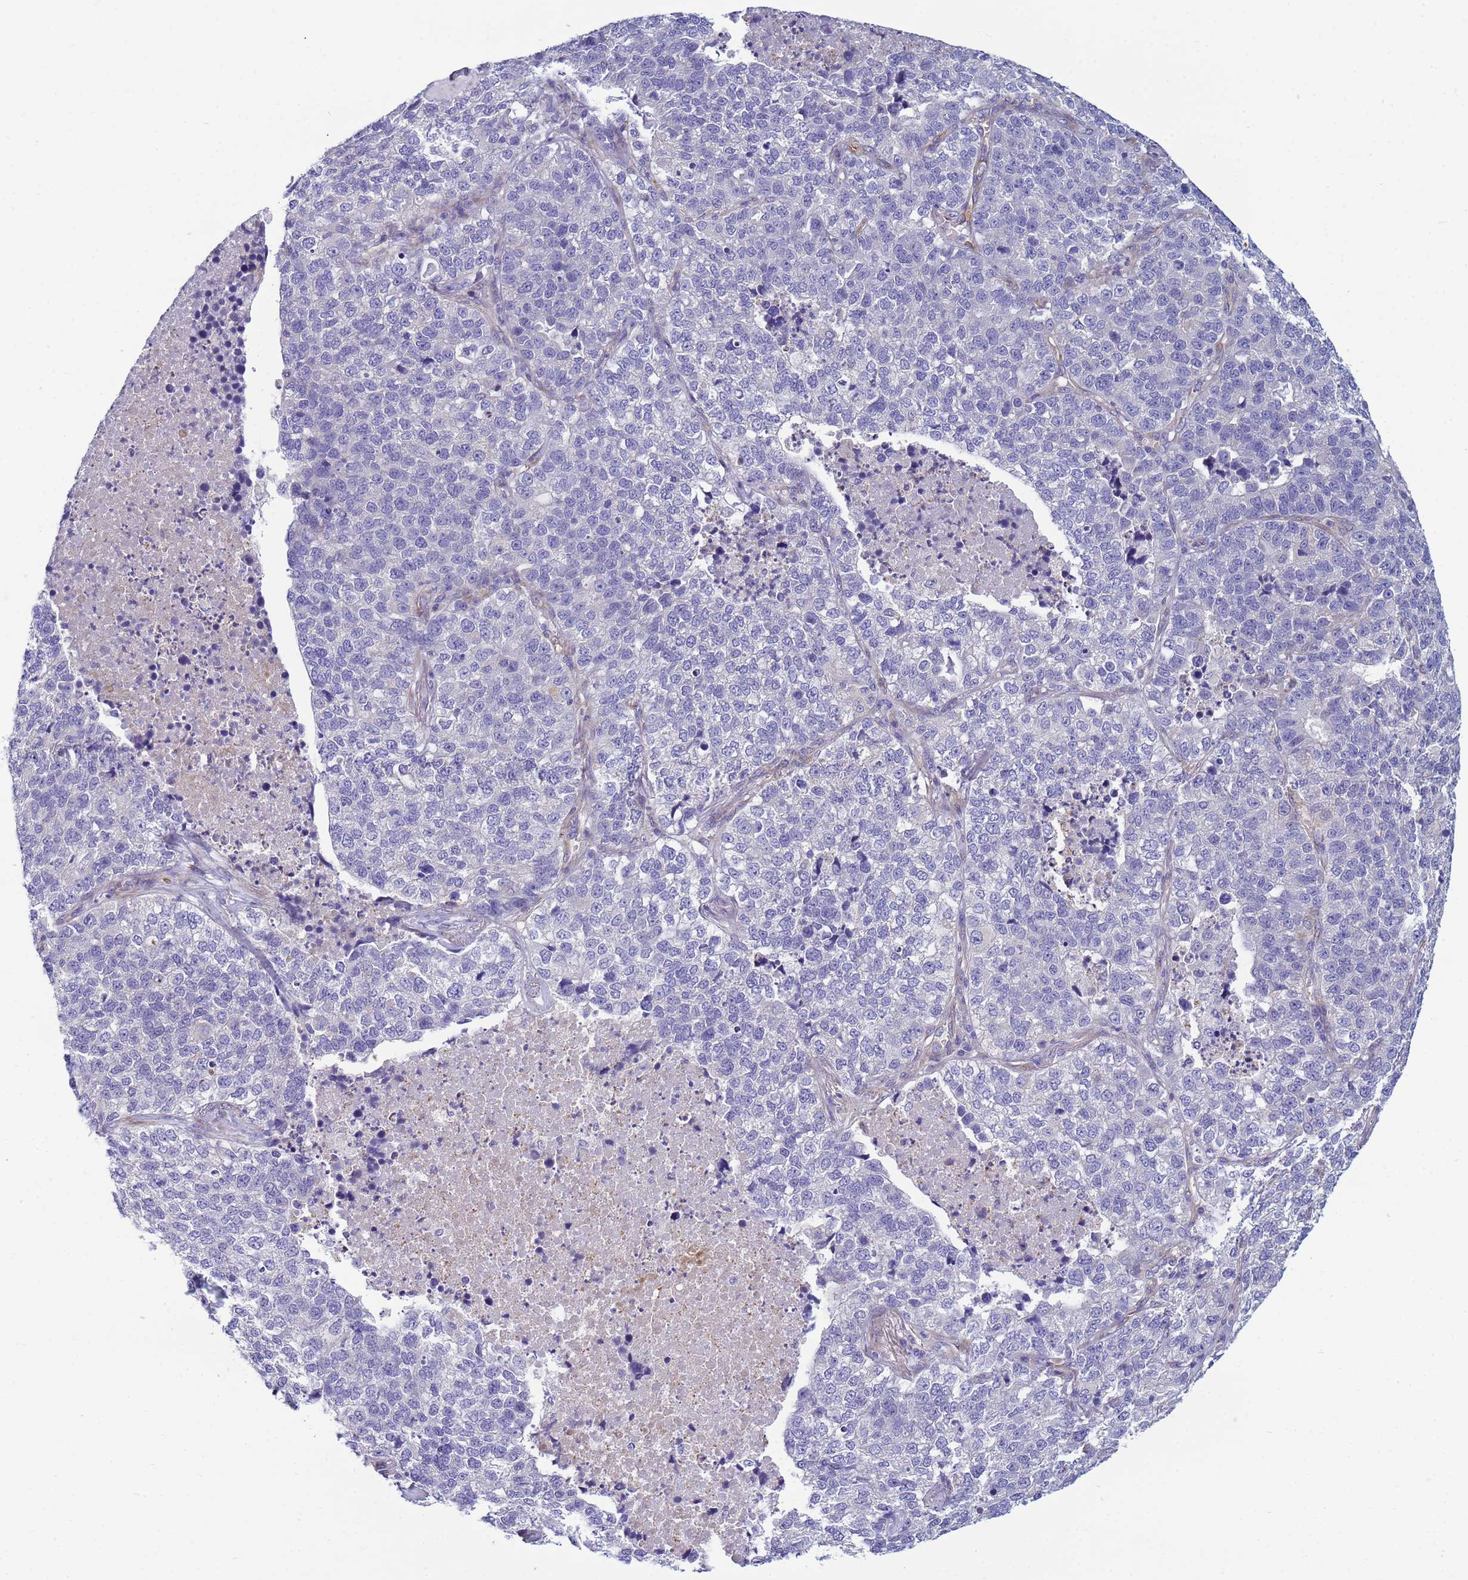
{"staining": {"intensity": "negative", "quantity": "none", "location": "none"}, "tissue": "lung cancer", "cell_type": "Tumor cells", "image_type": "cancer", "snomed": [{"axis": "morphology", "description": "Adenocarcinoma, NOS"}, {"axis": "topography", "description": "Lung"}], "caption": "Adenocarcinoma (lung) was stained to show a protein in brown. There is no significant staining in tumor cells. (Brightfield microscopy of DAB (3,3'-diaminobenzidine) immunohistochemistry (IHC) at high magnification).", "gene": "TRPC6", "patient": {"sex": "male", "age": 49}}